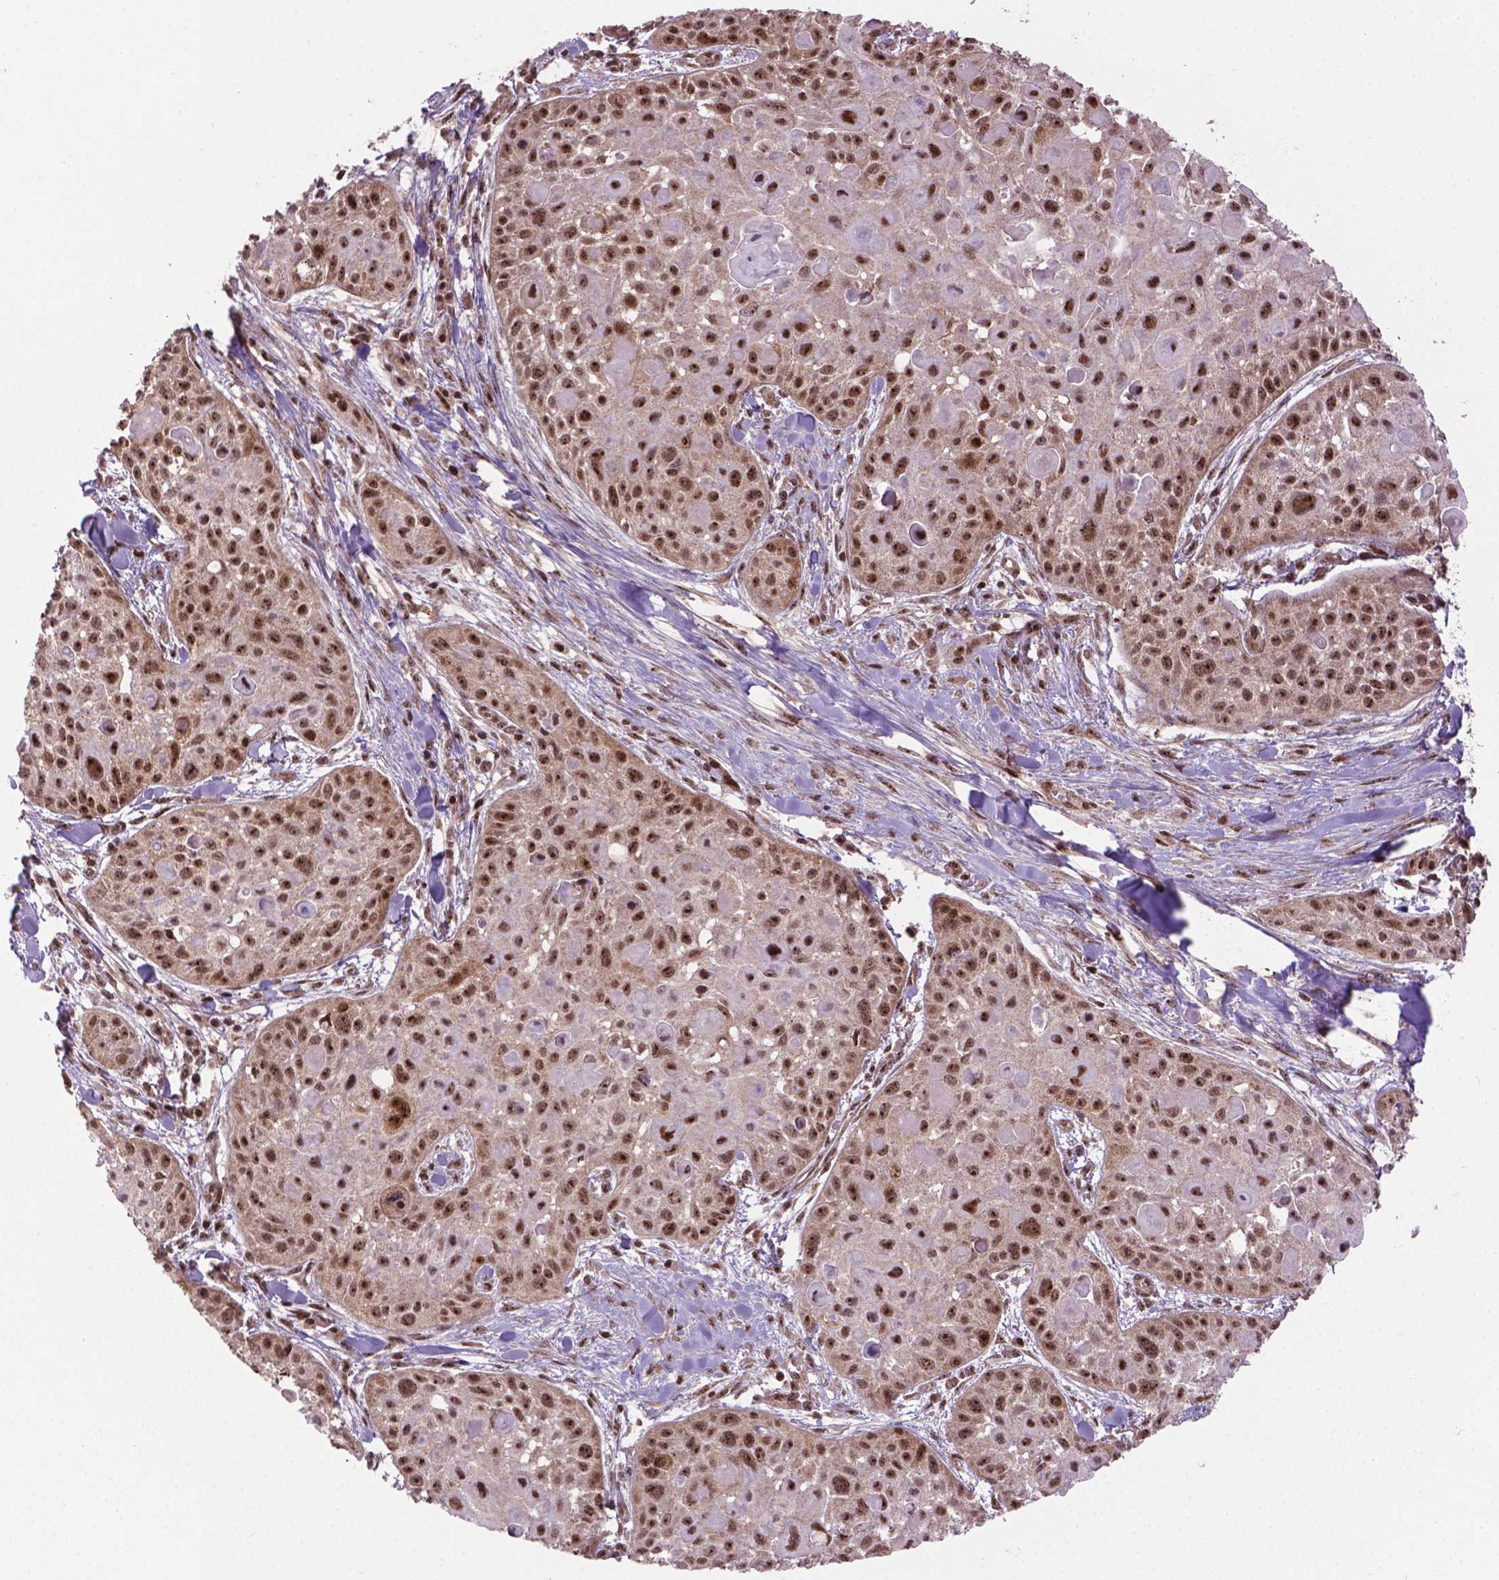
{"staining": {"intensity": "strong", "quantity": ">75%", "location": "nuclear"}, "tissue": "skin cancer", "cell_type": "Tumor cells", "image_type": "cancer", "snomed": [{"axis": "morphology", "description": "Squamous cell carcinoma, NOS"}, {"axis": "topography", "description": "Skin"}, {"axis": "topography", "description": "Anal"}], "caption": "Brown immunohistochemical staining in human skin cancer (squamous cell carcinoma) displays strong nuclear positivity in approximately >75% of tumor cells. (DAB = brown stain, brightfield microscopy at high magnification).", "gene": "CSNK2A1", "patient": {"sex": "female", "age": 75}}